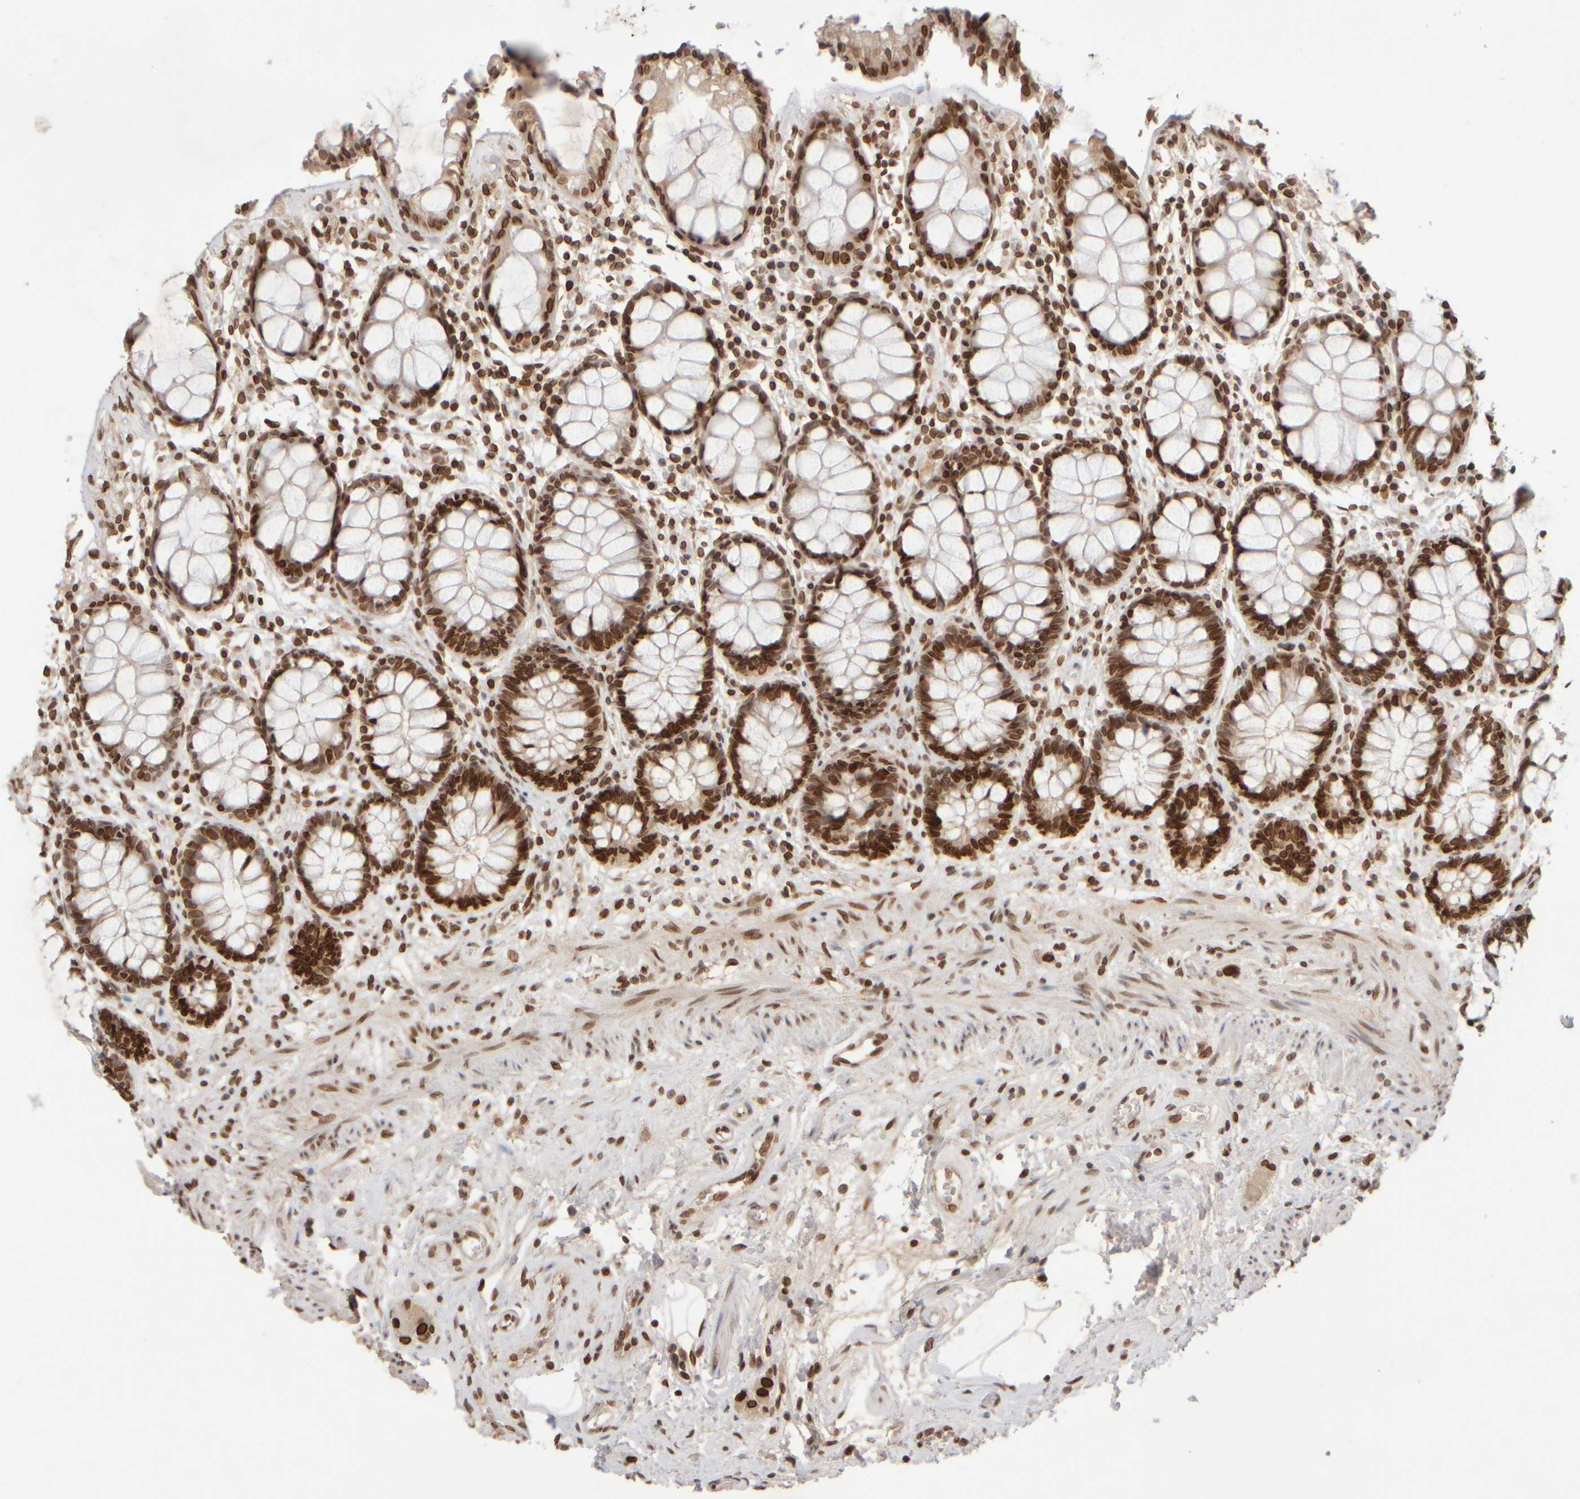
{"staining": {"intensity": "strong", "quantity": ">75%", "location": "cytoplasmic/membranous,nuclear"}, "tissue": "rectum", "cell_type": "Glandular cells", "image_type": "normal", "snomed": [{"axis": "morphology", "description": "Normal tissue, NOS"}, {"axis": "topography", "description": "Rectum"}], "caption": "High-magnification brightfield microscopy of unremarkable rectum stained with DAB (brown) and counterstained with hematoxylin (blue). glandular cells exhibit strong cytoplasmic/membranous,nuclear staining is present in approximately>75% of cells. (Stains: DAB (3,3'-diaminobenzidine) in brown, nuclei in blue, Microscopy: brightfield microscopy at high magnification).", "gene": "ZC3HC1", "patient": {"sex": "male", "age": 64}}